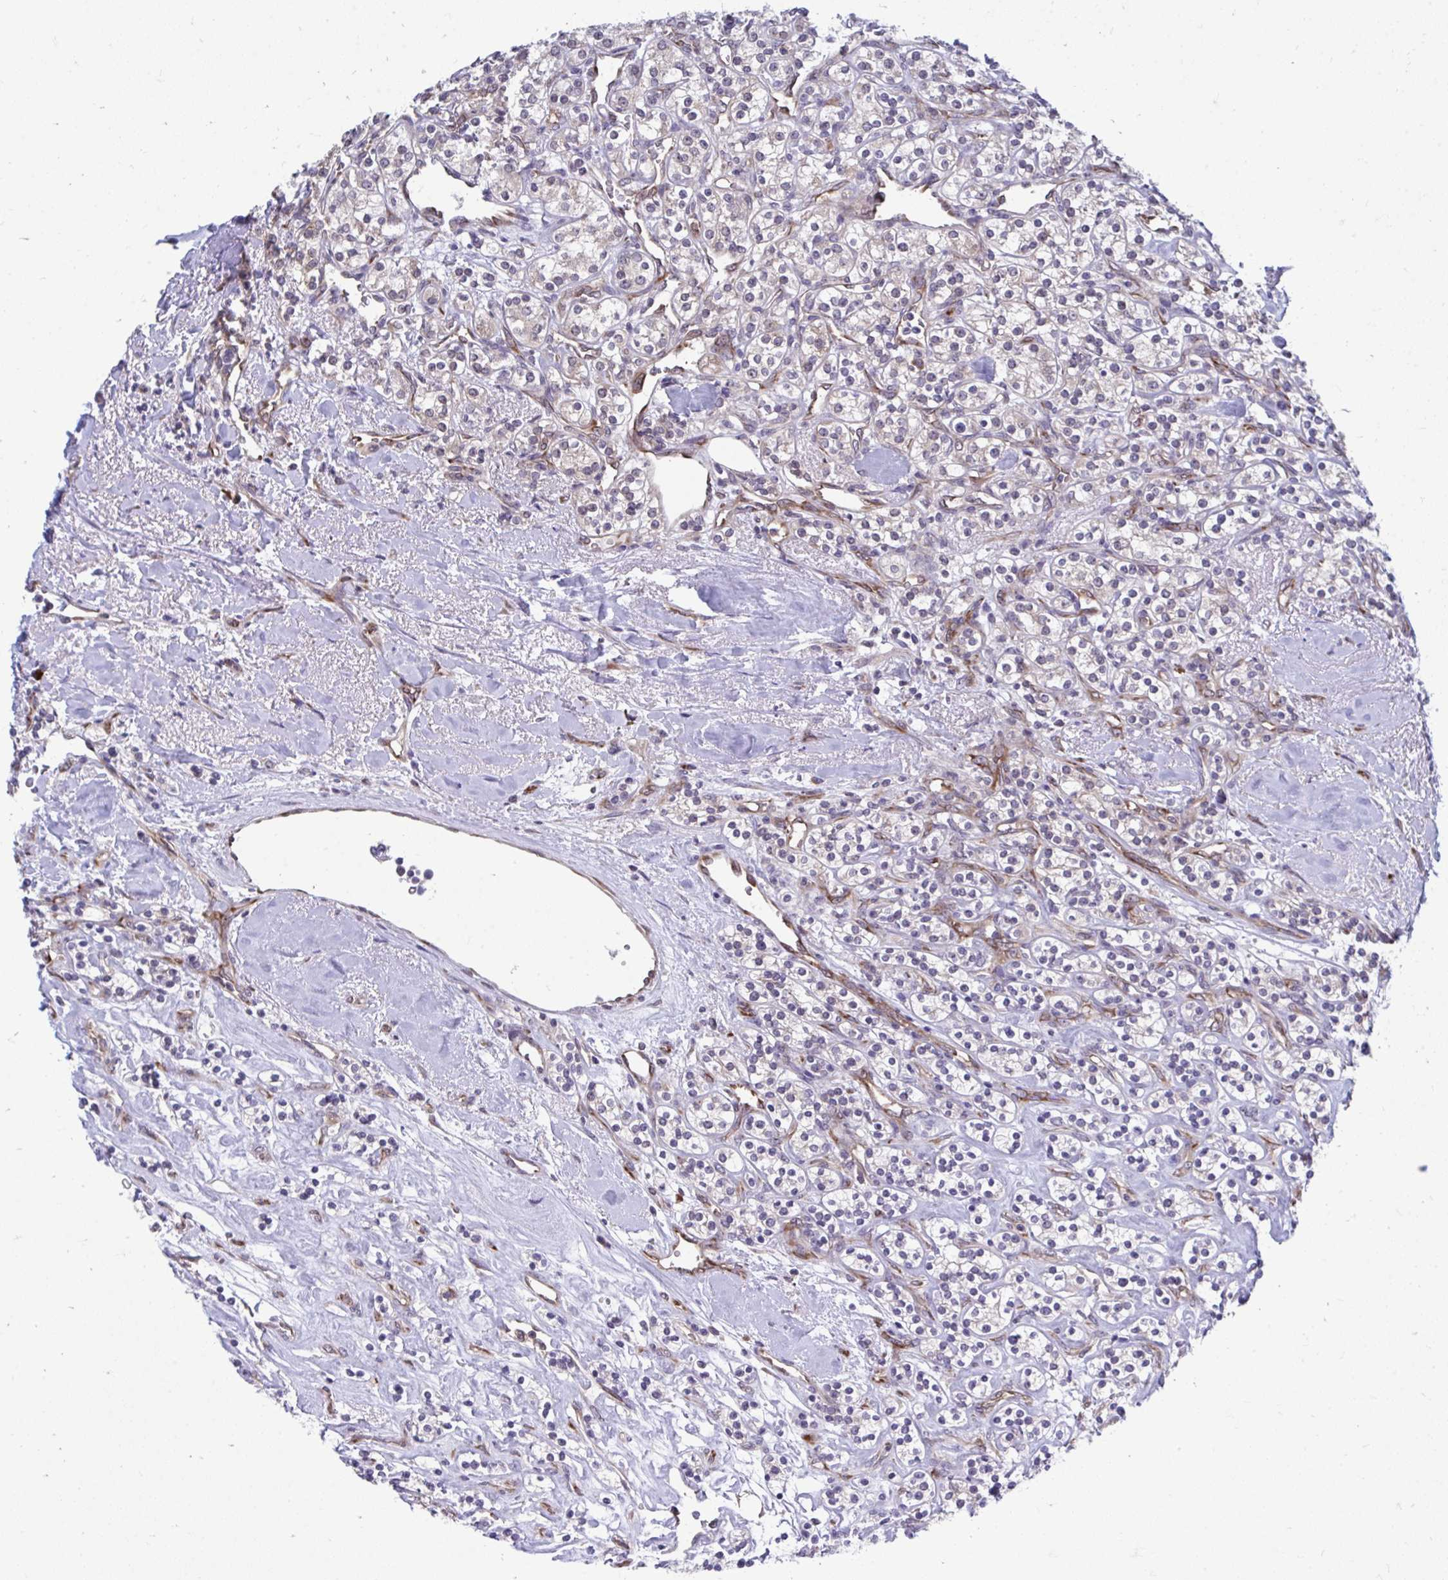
{"staining": {"intensity": "negative", "quantity": "none", "location": "none"}, "tissue": "renal cancer", "cell_type": "Tumor cells", "image_type": "cancer", "snomed": [{"axis": "morphology", "description": "Adenocarcinoma, NOS"}, {"axis": "topography", "description": "Kidney"}], "caption": "There is no significant expression in tumor cells of renal cancer.", "gene": "SELENON", "patient": {"sex": "male", "age": 77}}